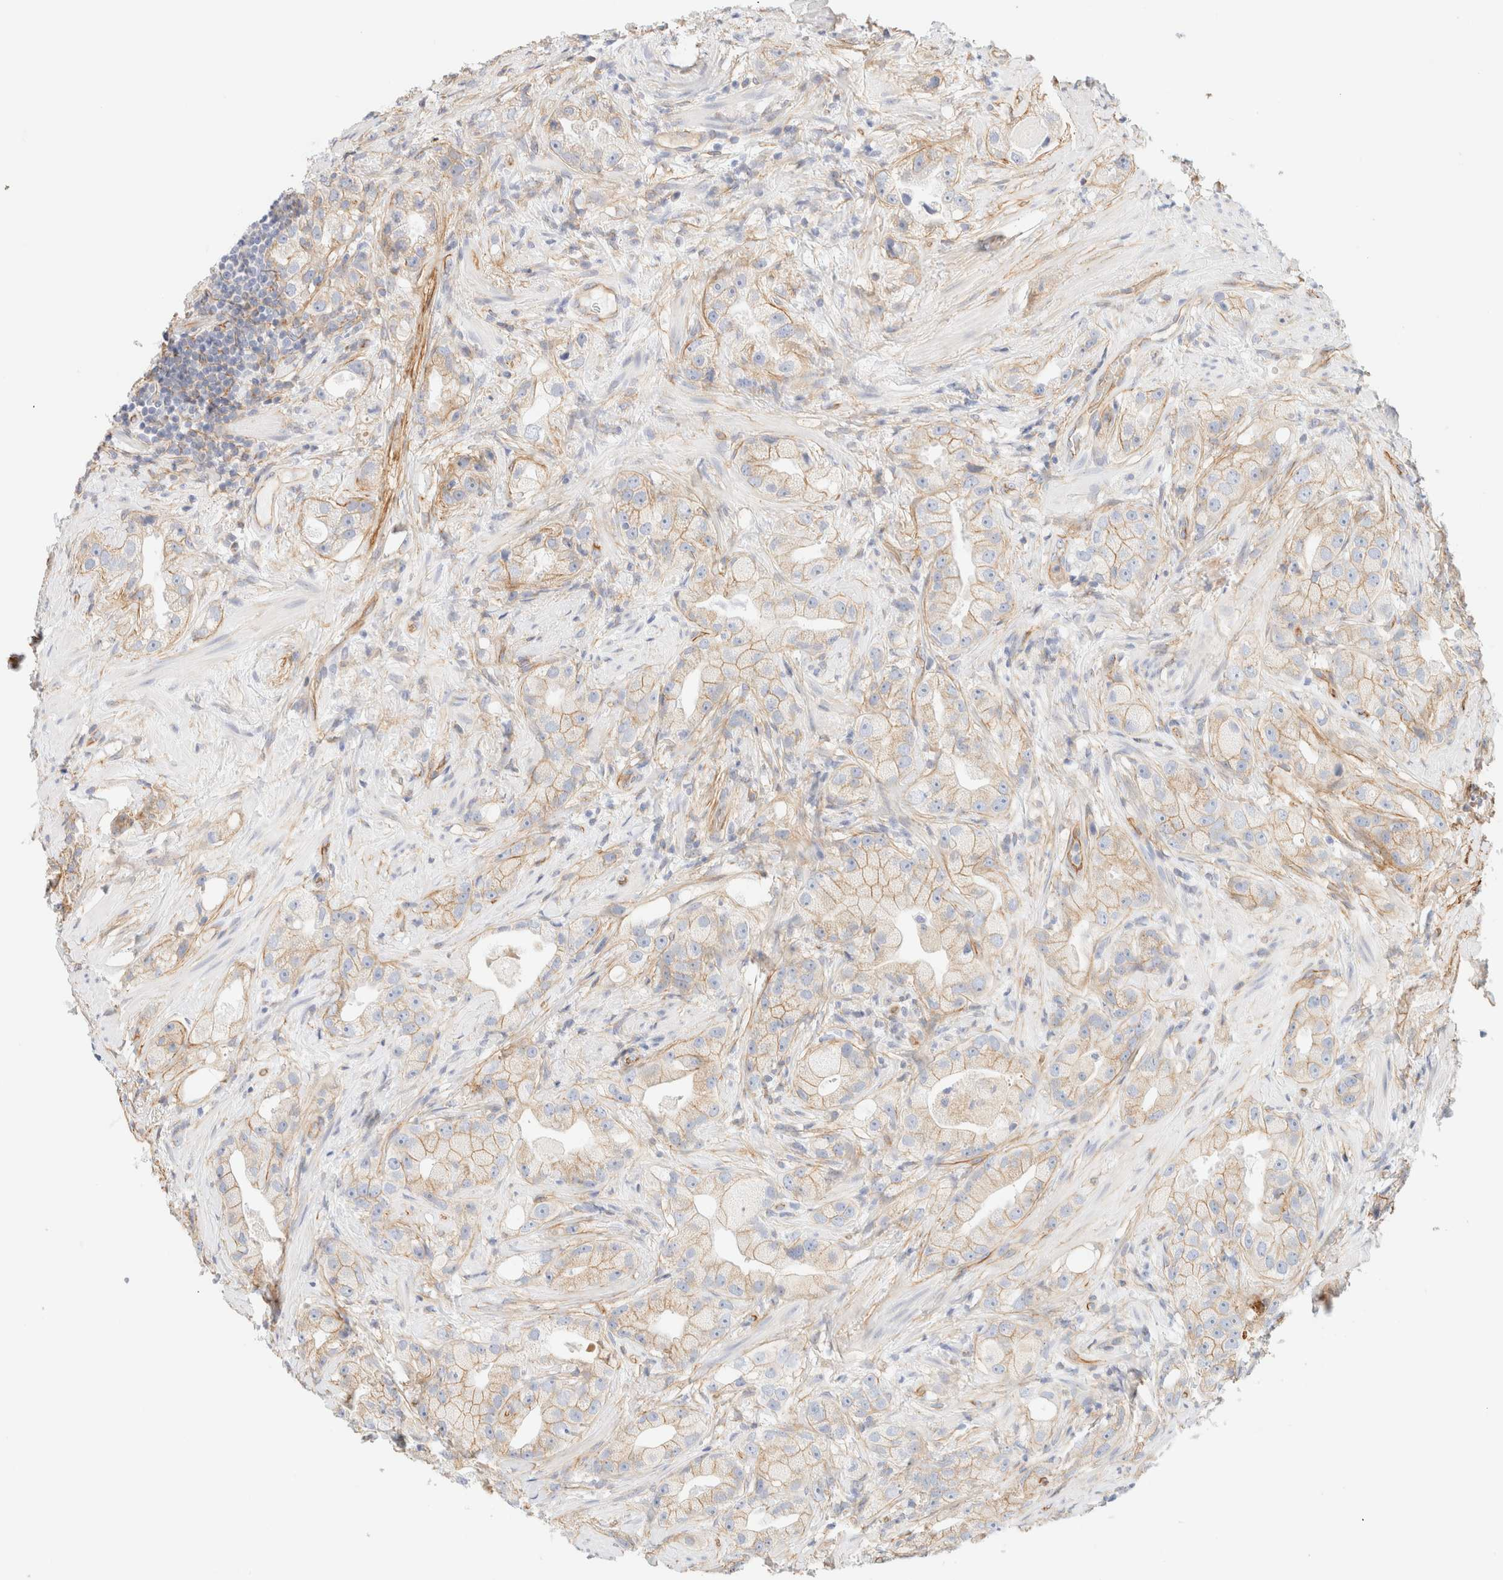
{"staining": {"intensity": "weak", "quantity": "25%-75%", "location": "cytoplasmic/membranous"}, "tissue": "prostate cancer", "cell_type": "Tumor cells", "image_type": "cancer", "snomed": [{"axis": "morphology", "description": "Adenocarcinoma, High grade"}, {"axis": "topography", "description": "Prostate"}], "caption": "The micrograph displays a brown stain indicating the presence of a protein in the cytoplasmic/membranous of tumor cells in prostate cancer. (Brightfield microscopy of DAB IHC at high magnification).", "gene": "CYB5R4", "patient": {"sex": "male", "age": 63}}